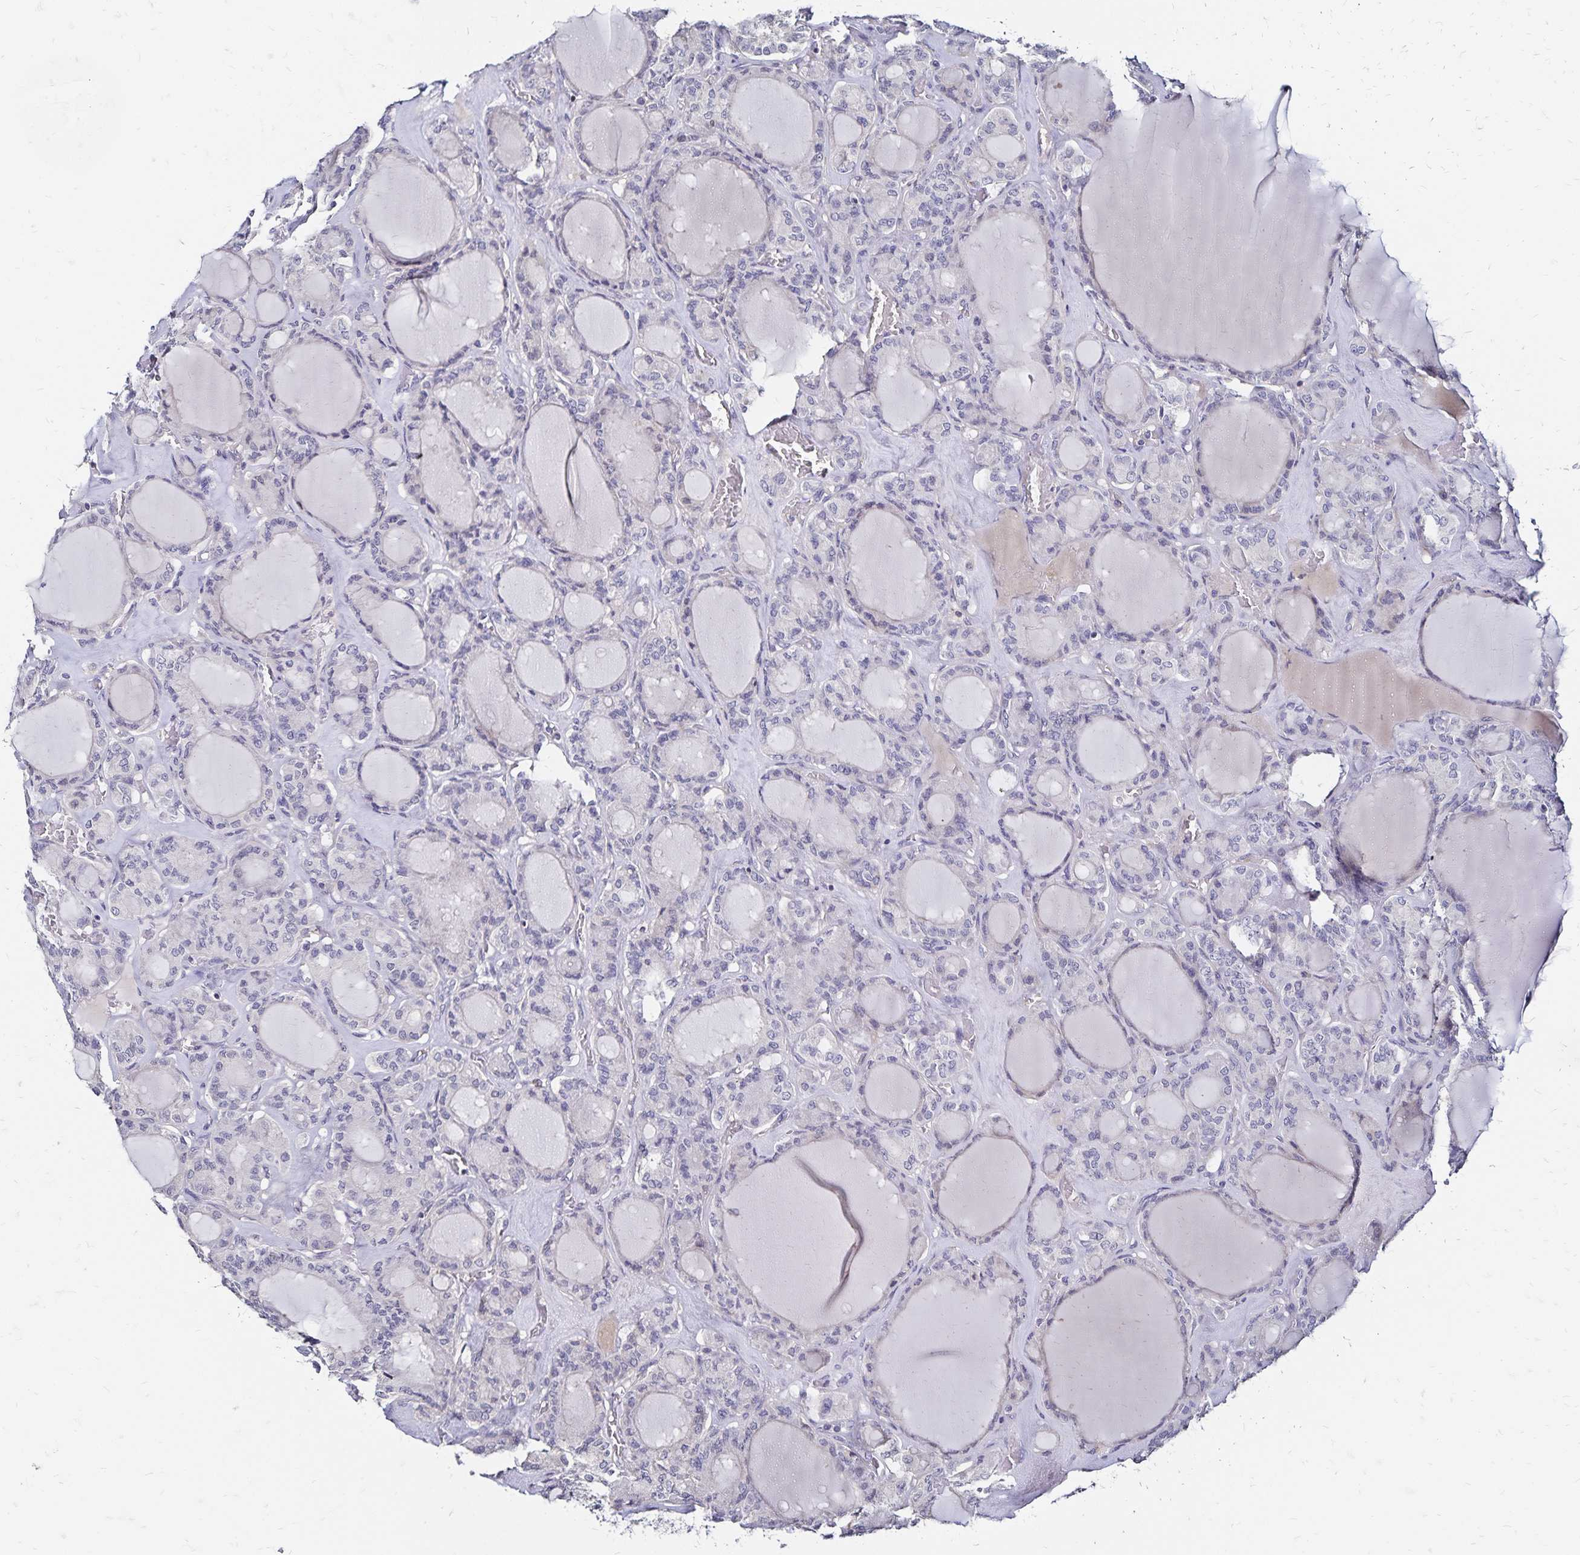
{"staining": {"intensity": "negative", "quantity": "none", "location": "none"}, "tissue": "thyroid cancer", "cell_type": "Tumor cells", "image_type": "cancer", "snomed": [{"axis": "morphology", "description": "Papillary adenocarcinoma, NOS"}, {"axis": "topography", "description": "Thyroid gland"}], "caption": "Protein analysis of thyroid cancer (papillary adenocarcinoma) exhibits no significant staining in tumor cells.", "gene": "SLC5A1", "patient": {"sex": "male", "age": 87}}